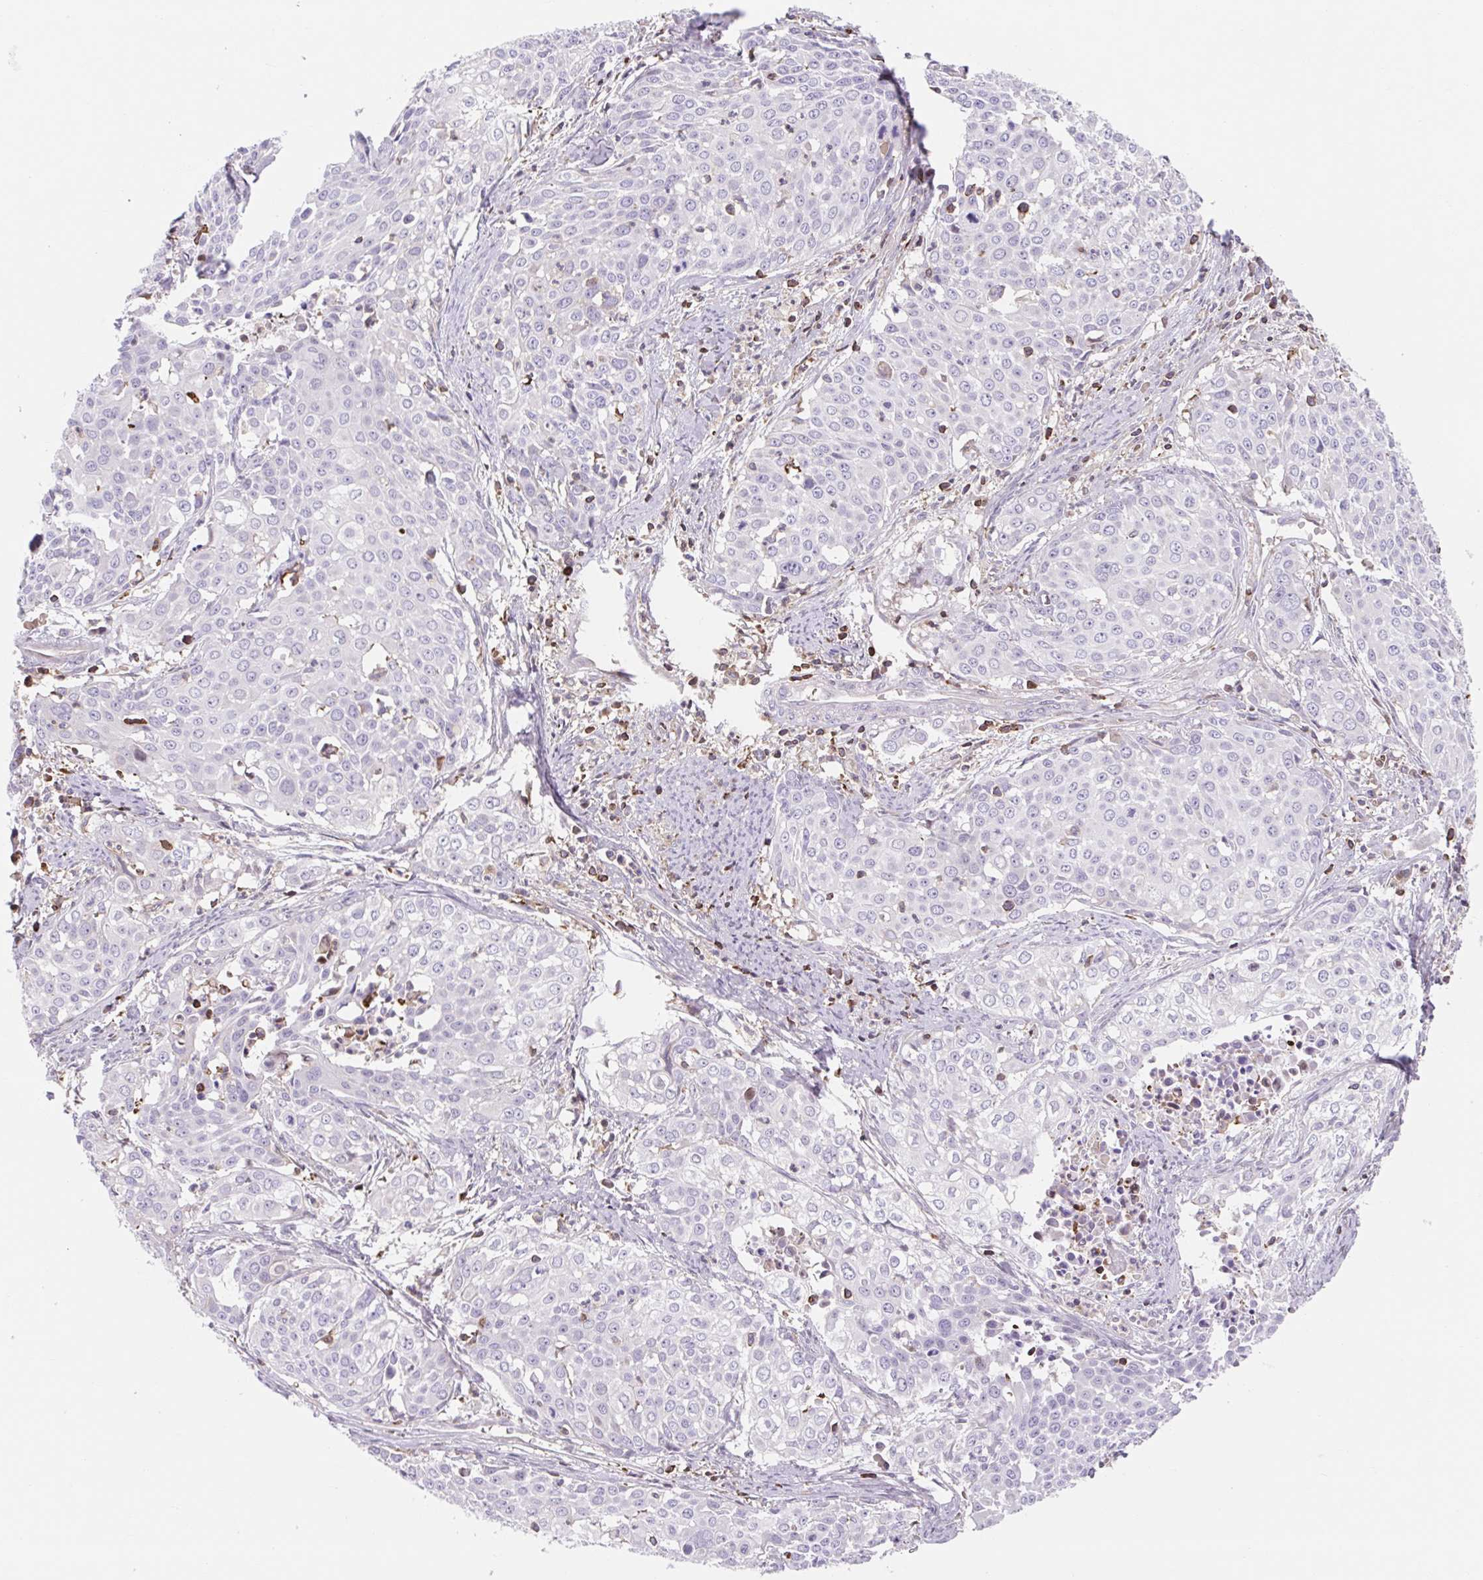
{"staining": {"intensity": "negative", "quantity": "none", "location": "none"}, "tissue": "cervical cancer", "cell_type": "Tumor cells", "image_type": "cancer", "snomed": [{"axis": "morphology", "description": "Squamous cell carcinoma, NOS"}, {"axis": "topography", "description": "Cervix"}], "caption": "The immunohistochemistry histopathology image has no significant positivity in tumor cells of cervical cancer (squamous cell carcinoma) tissue. (DAB (3,3'-diaminobenzidine) immunohistochemistry visualized using brightfield microscopy, high magnification).", "gene": "TPRG1", "patient": {"sex": "female", "age": 39}}